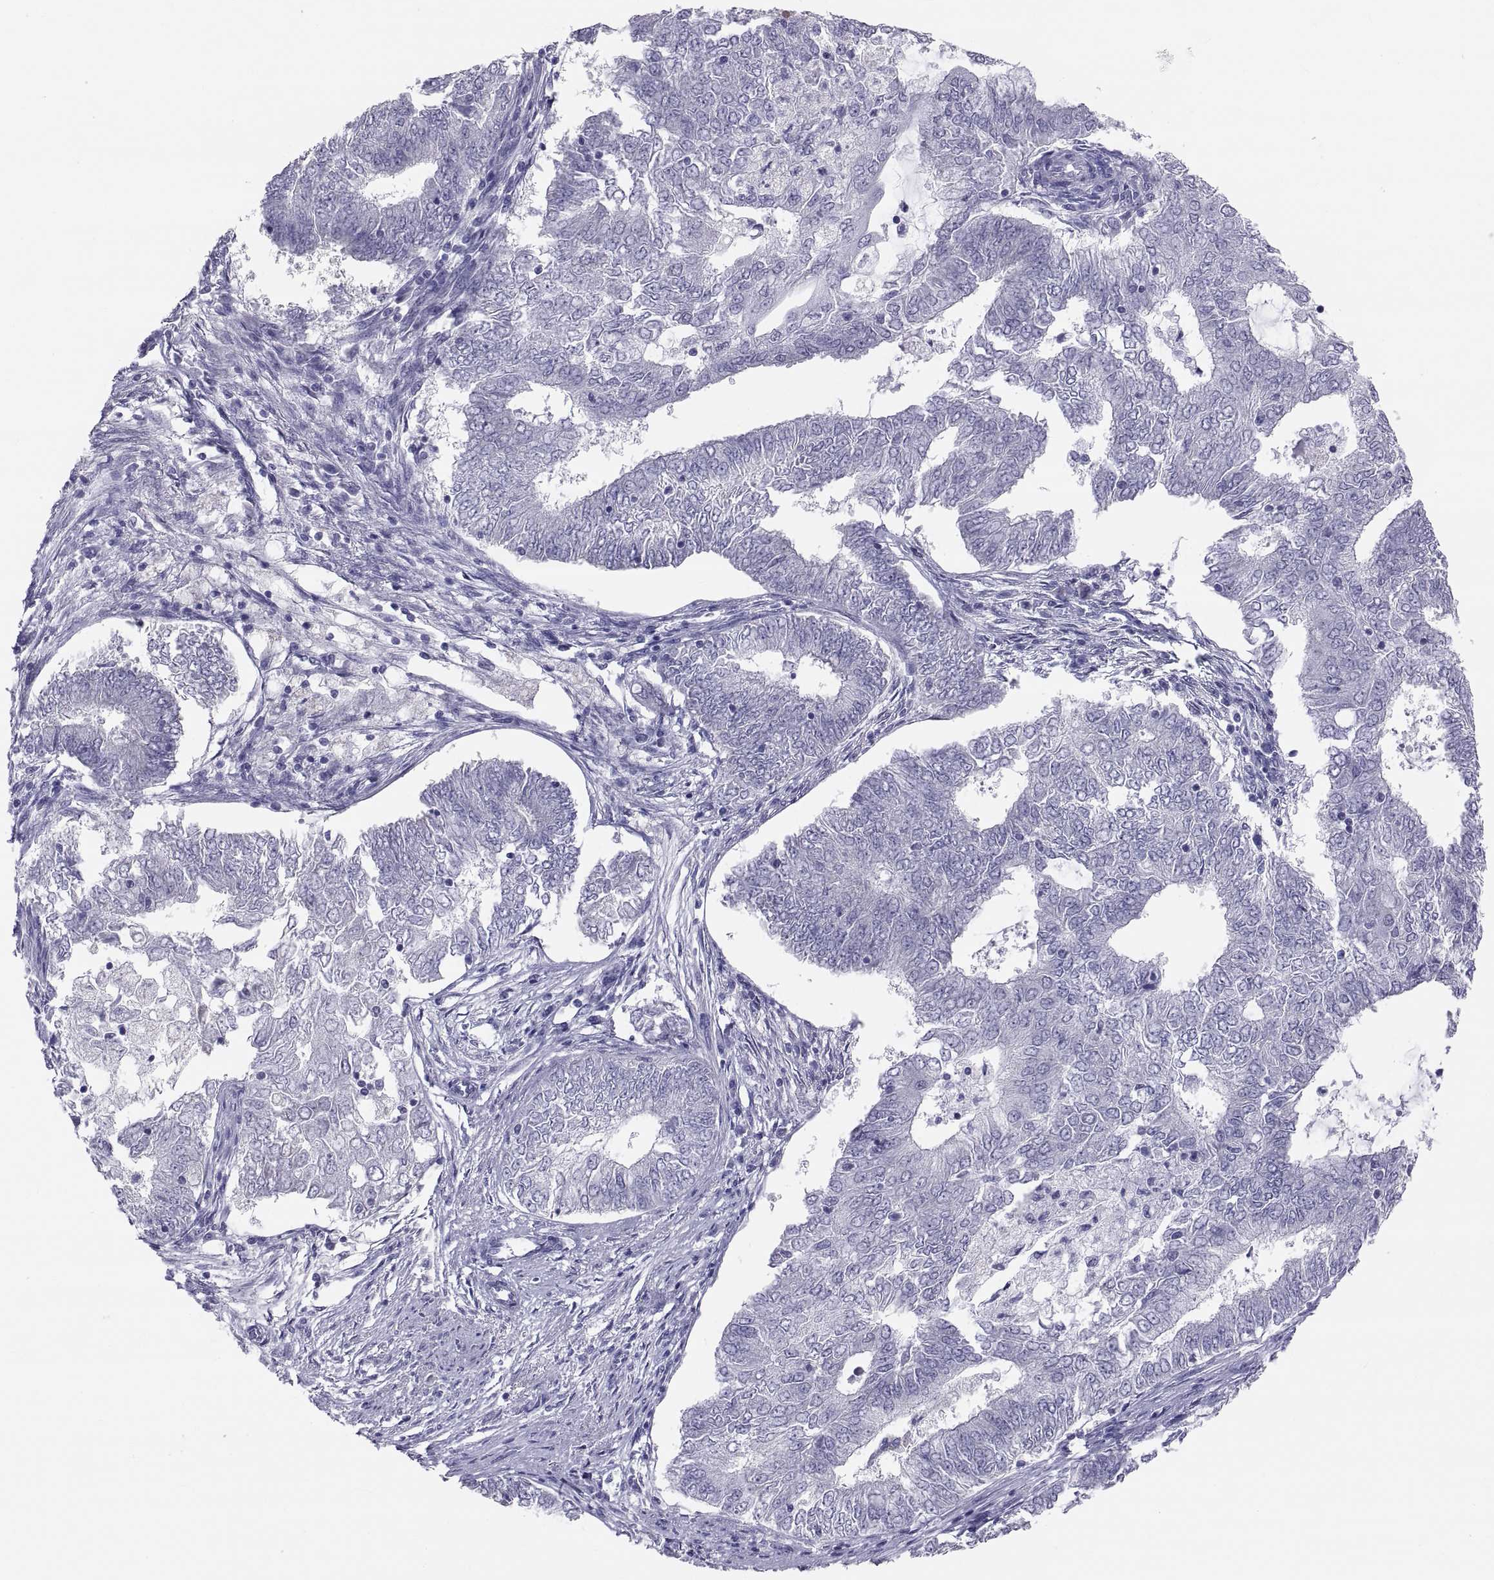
{"staining": {"intensity": "negative", "quantity": "none", "location": "none"}, "tissue": "endometrial cancer", "cell_type": "Tumor cells", "image_type": "cancer", "snomed": [{"axis": "morphology", "description": "Adenocarcinoma, NOS"}, {"axis": "topography", "description": "Endometrium"}], "caption": "IHC image of endometrial cancer (adenocarcinoma) stained for a protein (brown), which shows no positivity in tumor cells.", "gene": "FAM170A", "patient": {"sex": "female", "age": 62}}